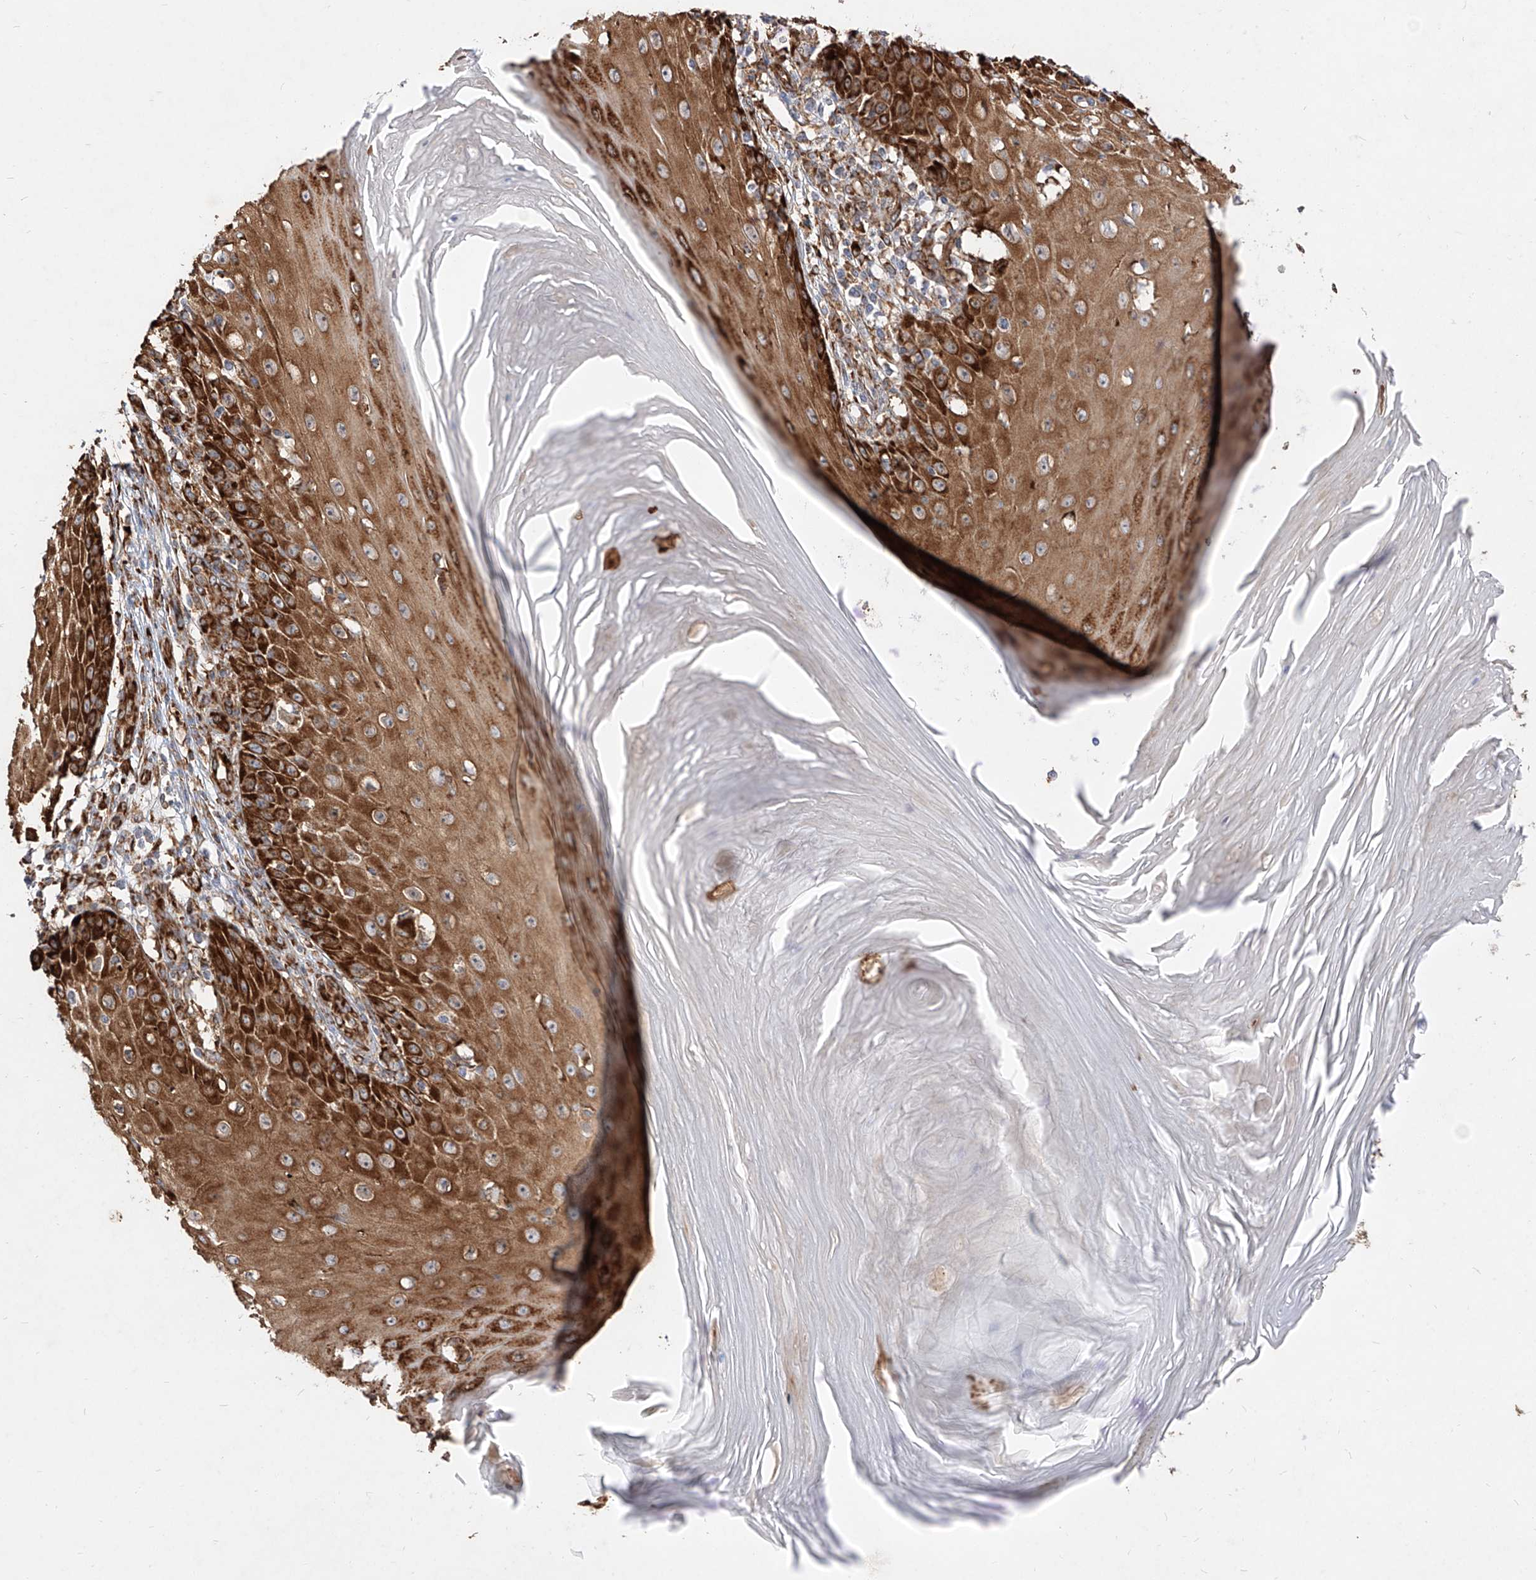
{"staining": {"intensity": "strong", "quantity": ">75%", "location": "cytoplasmic/membranous"}, "tissue": "skin cancer", "cell_type": "Tumor cells", "image_type": "cancer", "snomed": [{"axis": "morphology", "description": "Squamous cell carcinoma, NOS"}, {"axis": "topography", "description": "Skin"}], "caption": "Immunohistochemistry histopathology image of human squamous cell carcinoma (skin) stained for a protein (brown), which reveals high levels of strong cytoplasmic/membranous positivity in about >75% of tumor cells.", "gene": "RPS25", "patient": {"sex": "female", "age": 73}}